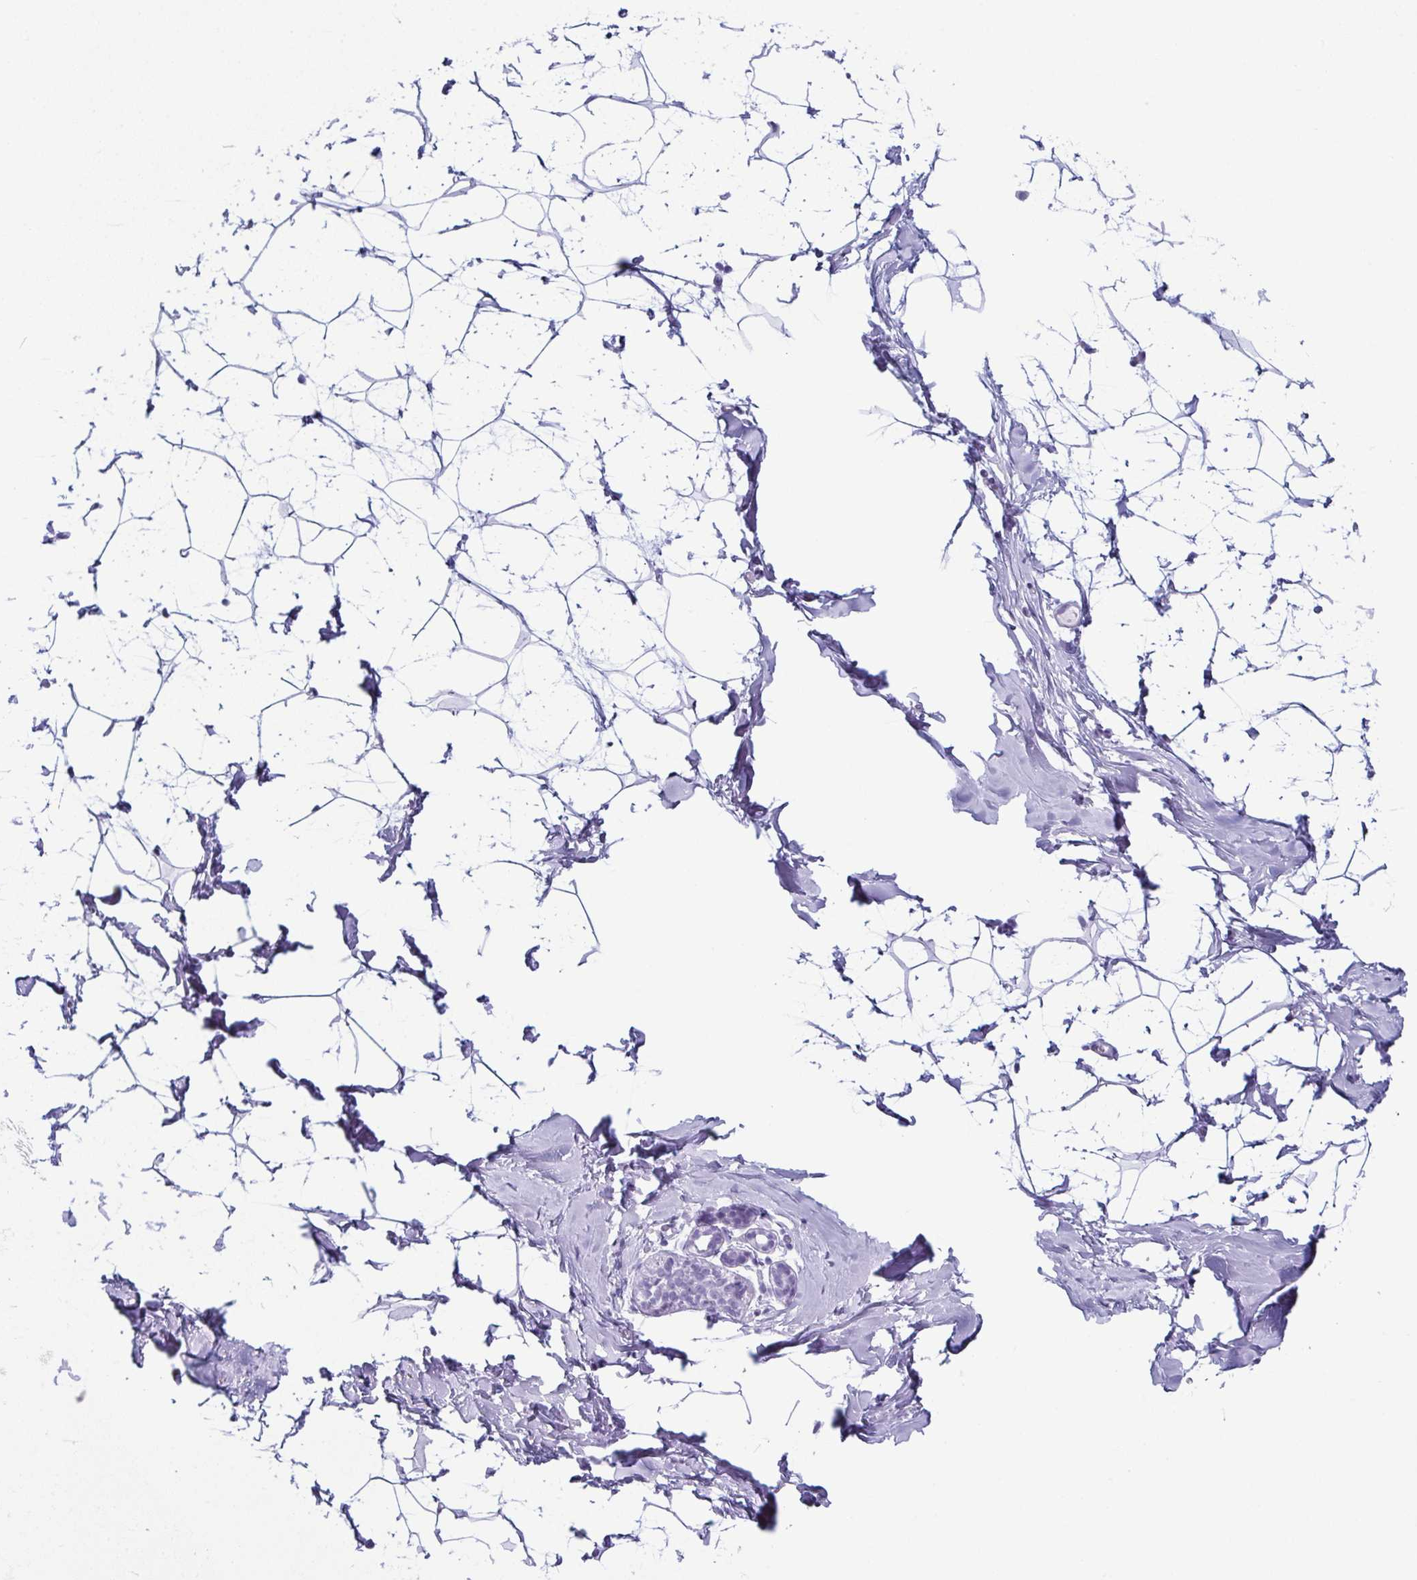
{"staining": {"intensity": "negative", "quantity": "none", "location": "none"}, "tissue": "breast", "cell_type": "Adipocytes", "image_type": "normal", "snomed": [{"axis": "morphology", "description": "Normal tissue, NOS"}, {"axis": "topography", "description": "Breast"}], "caption": "DAB immunohistochemical staining of normal human breast reveals no significant staining in adipocytes. Brightfield microscopy of immunohistochemistry stained with DAB (brown) and hematoxylin (blue), captured at high magnification.", "gene": "ENKUR", "patient": {"sex": "female", "age": 32}}